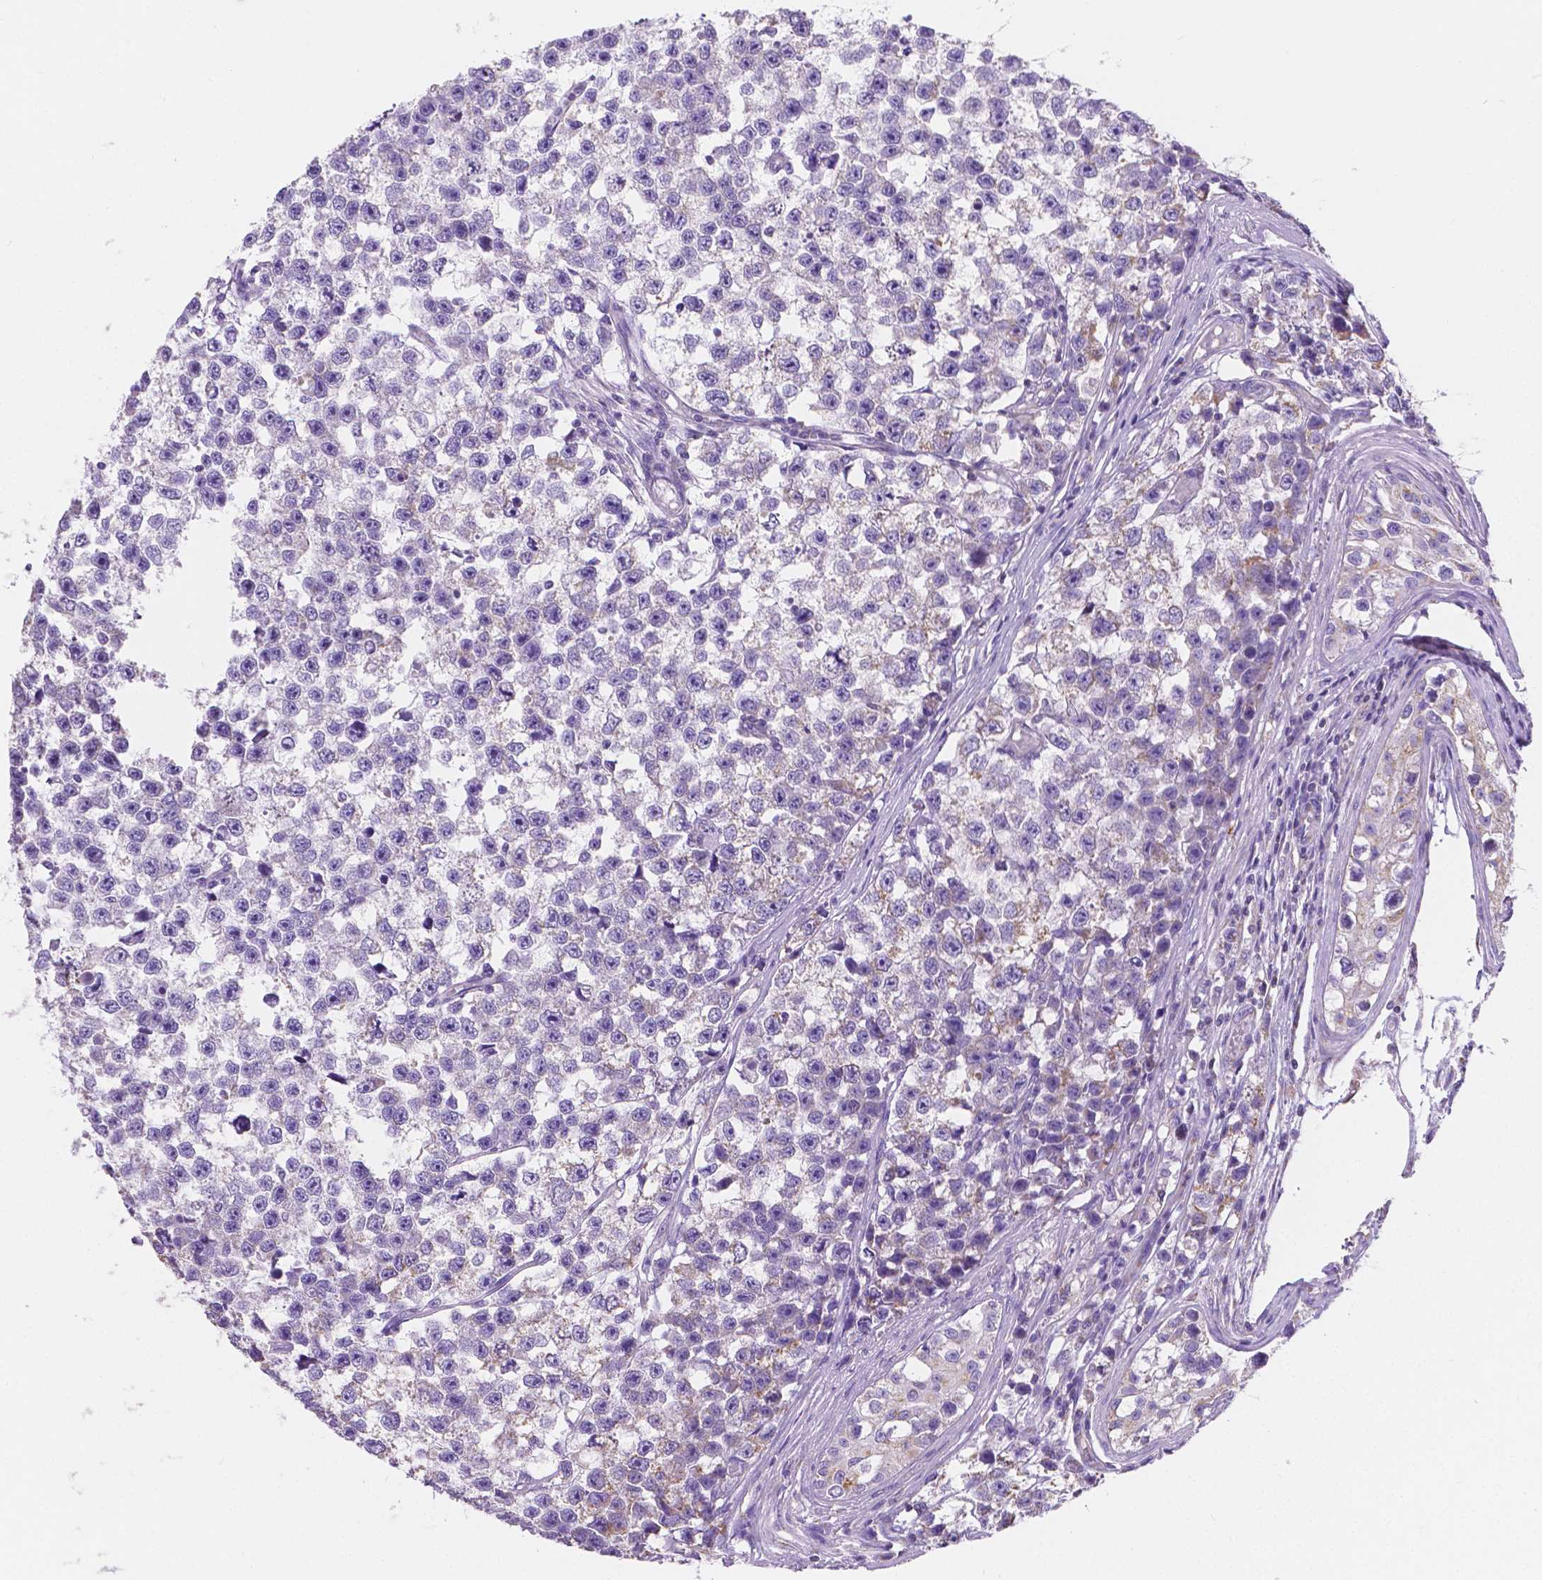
{"staining": {"intensity": "negative", "quantity": "none", "location": "none"}, "tissue": "testis cancer", "cell_type": "Tumor cells", "image_type": "cancer", "snomed": [{"axis": "morphology", "description": "Seminoma, NOS"}, {"axis": "topography", "description": "Testis"}], "caption": "Immunohistochemistry (IHC) image of neoplastic tissue: testis cancer stained with DAB (3,3'-diaminobenzidine) demonstrates no significant protein staining in tumor cells. (Stains: DAB (3,3'-diaminobenzidine) immunohistochemistry with hematoxylin counter stain, Microscopy: brightfield microscopy at high magnification).", "gene": "SGTB", "patient": {"sex": "male", "age": 26}}